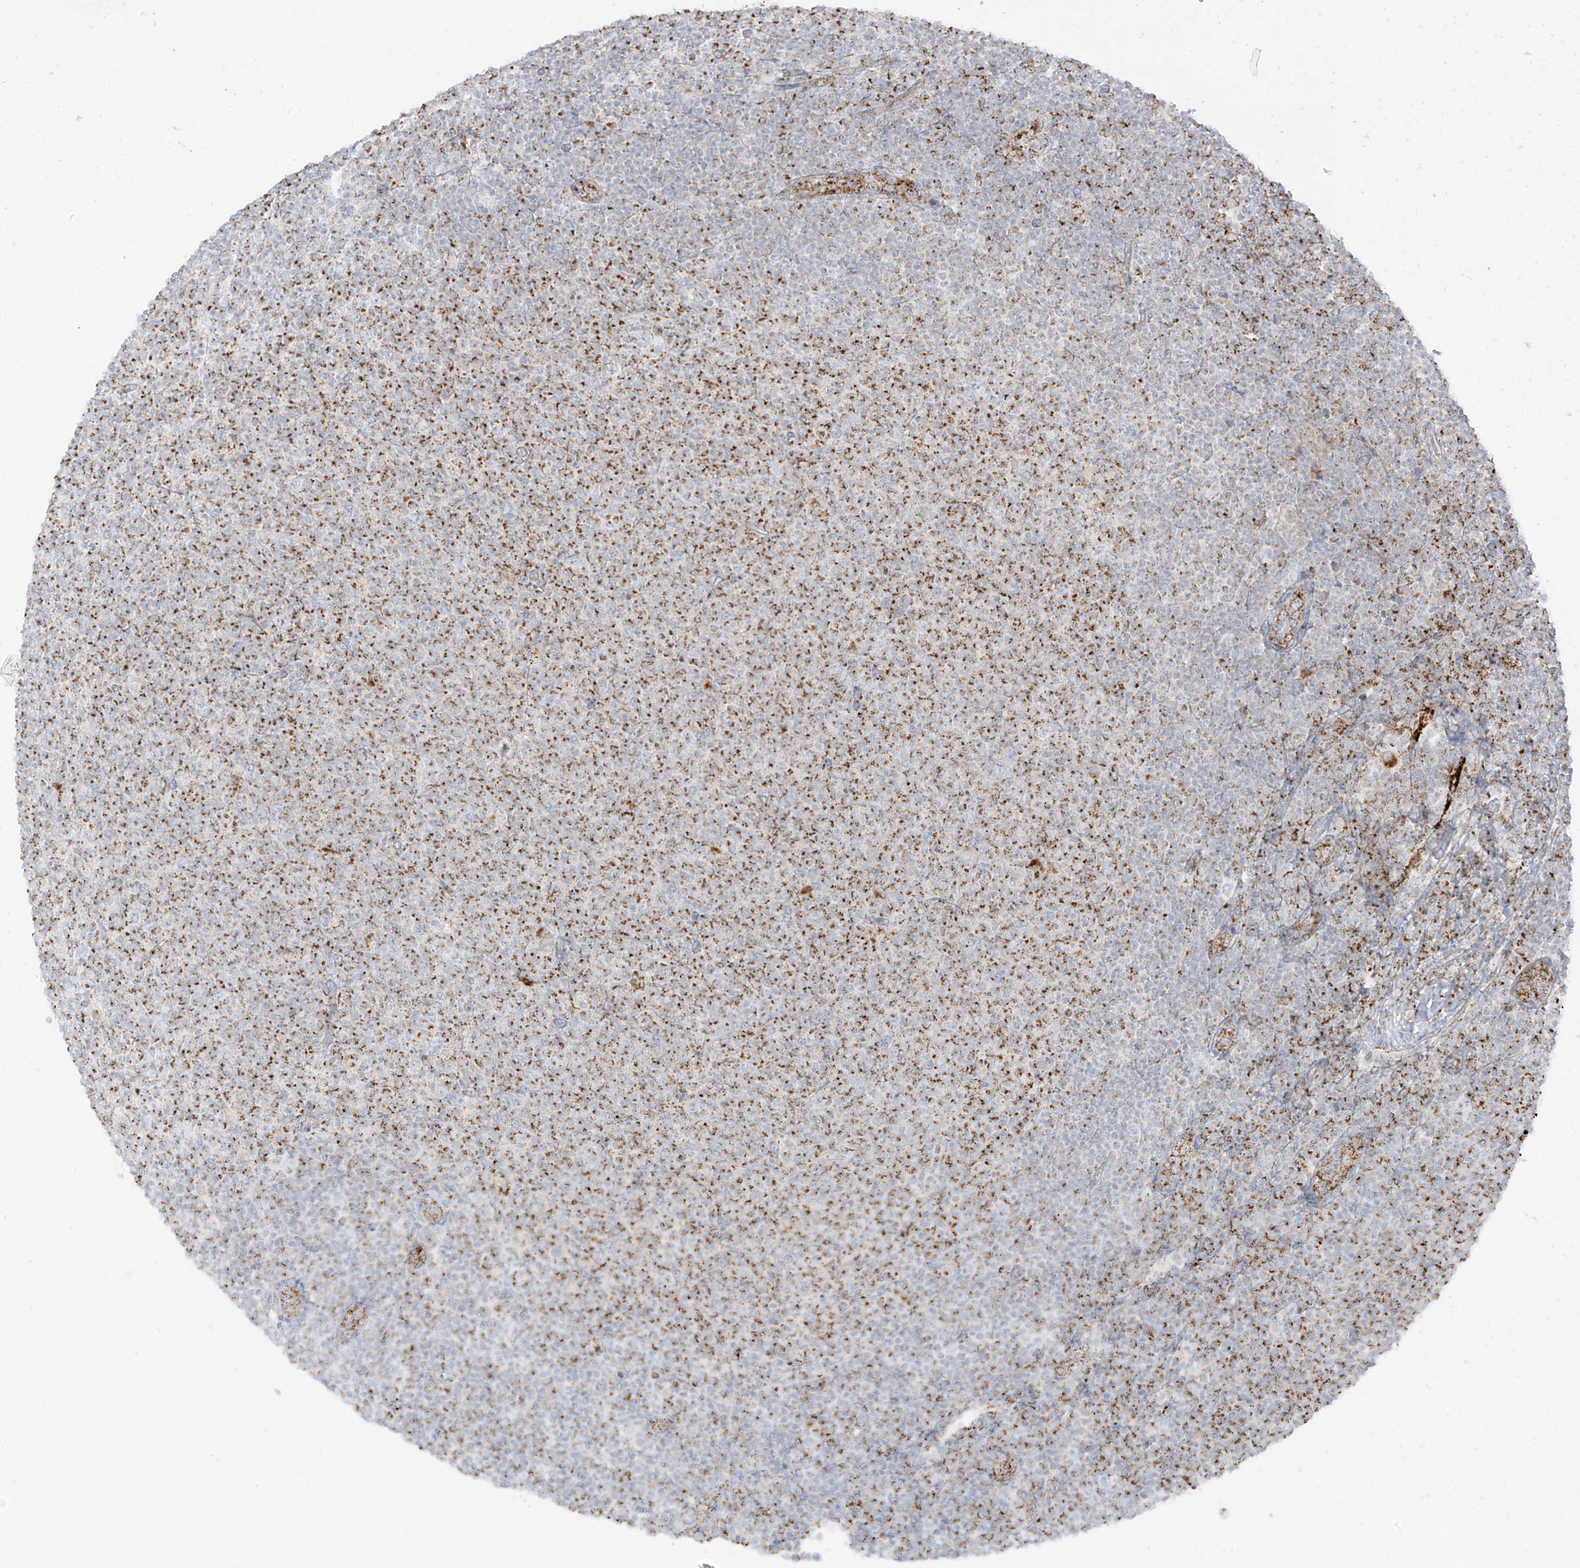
{"staining": {"intensity": "moderate", "quantity": ">75%", "location": "cytoplasmic/membranous"}, "tissue": "lymphoma", "cell_type": "Tumor cells", "image_type": "cancer", "snomed": [{"axis": "morphology", "description": "Malignant lymphoma, non-Hodgkin's type, Low grade"}, {"axis": "topography", "description": "Lymph node"}], "caption": "Protein expression analysis of lymphoma reveals moderate cytoplasmic/membranous staining in approximately >75% of tumor cells.", "gene": "SLC35F6", "patient": {"sex": "male", "age": 66}}